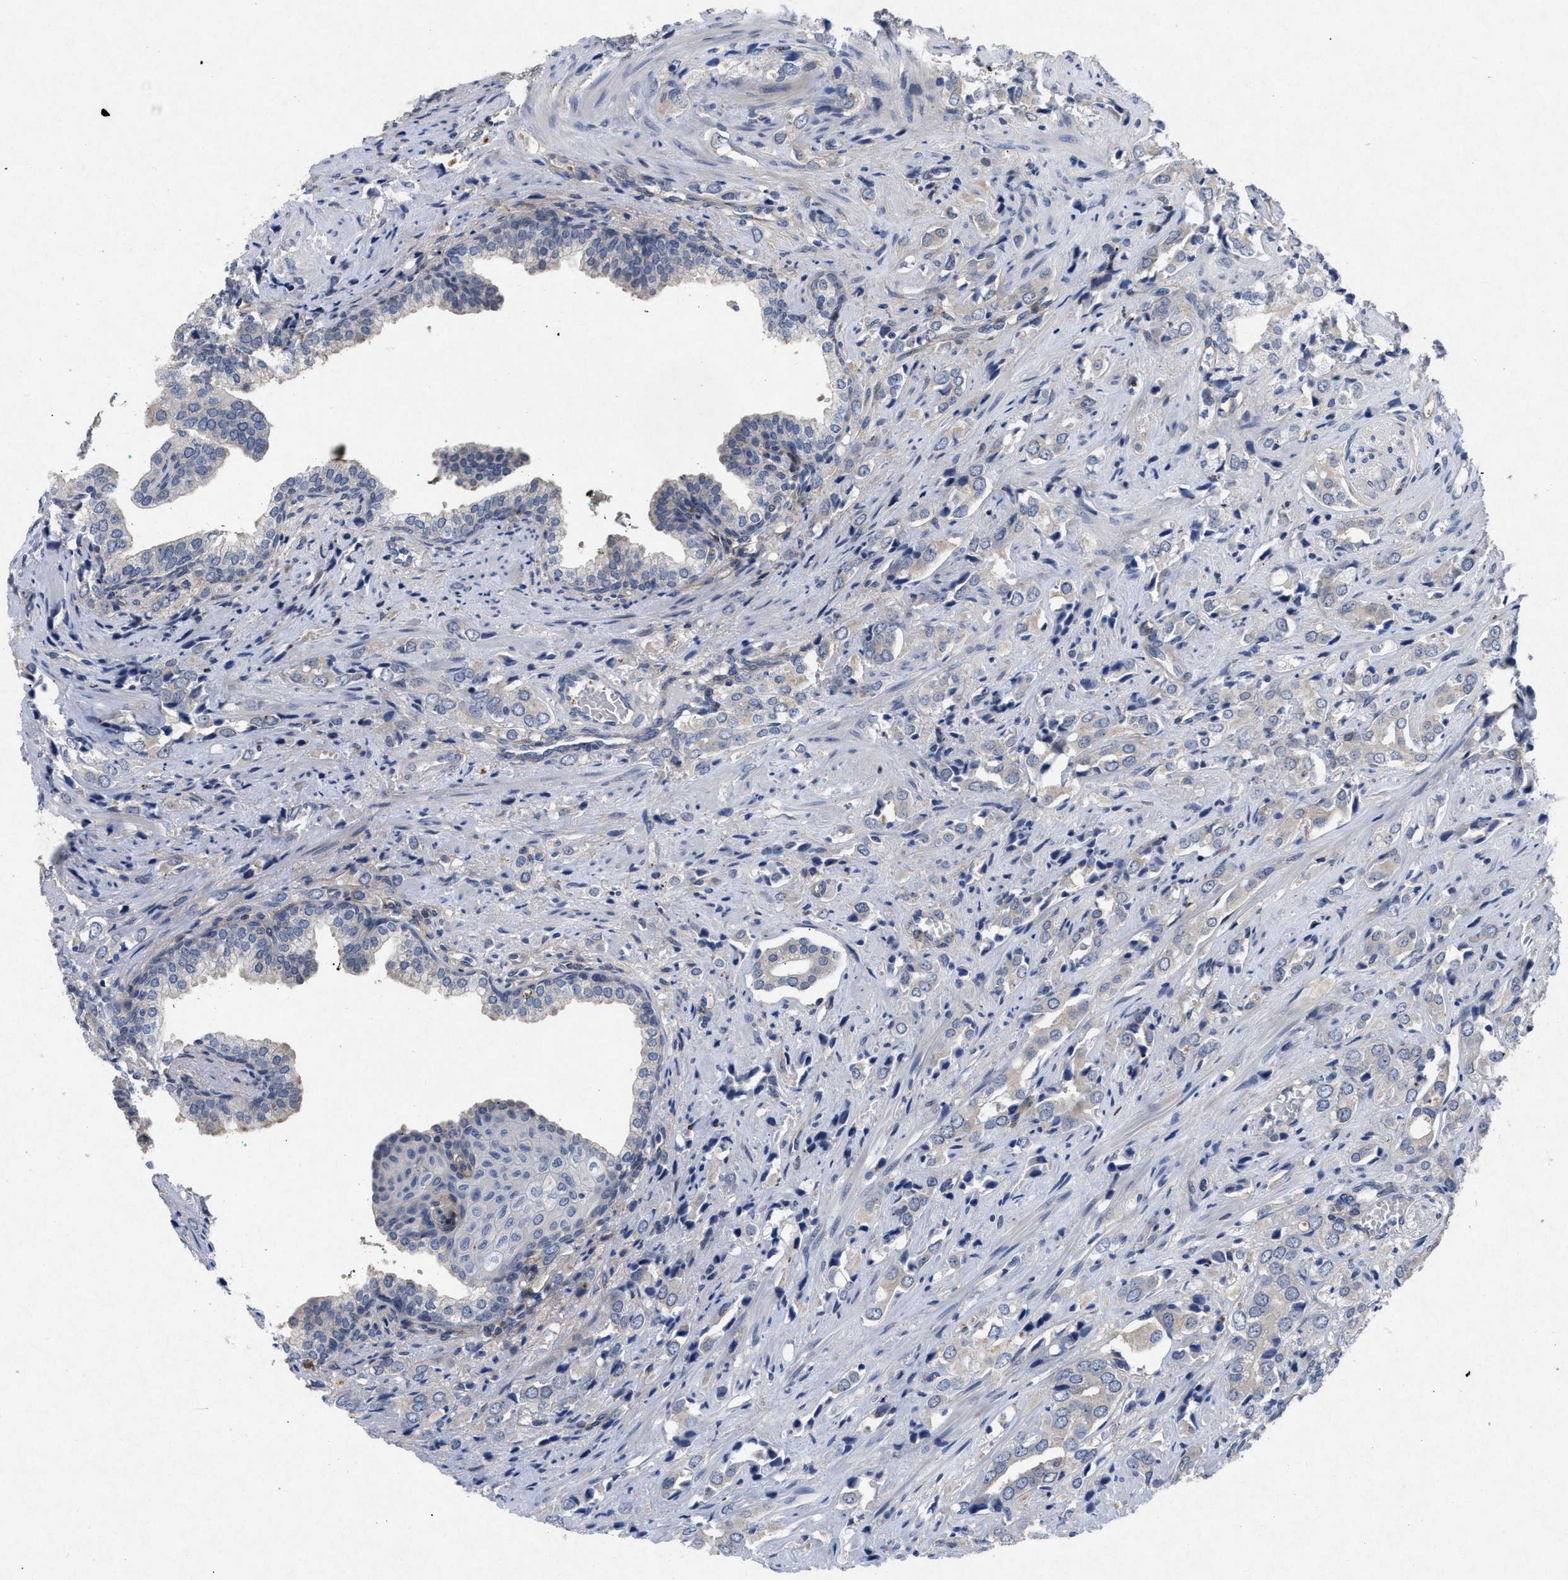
{"staining": {"intensity": "negative", "quantity": "none", "location": "none"}, "tissue": "prostate cancer", "cell_type": "Tumor cells", "image_type": "cancer", "snomed": [{"axis": "morphology", "description": "Adenocarcinoma, High grade"}, {"axis": "topography", "description": "Prostate"}], "caption": "This is an immunohistochemistry image of prostate cancer (adenocarcinoma (high-grade)). There is no staining in tumor cells.", "gene": "PDGFRA", "patient": {"sex": "male", "age": 52}}